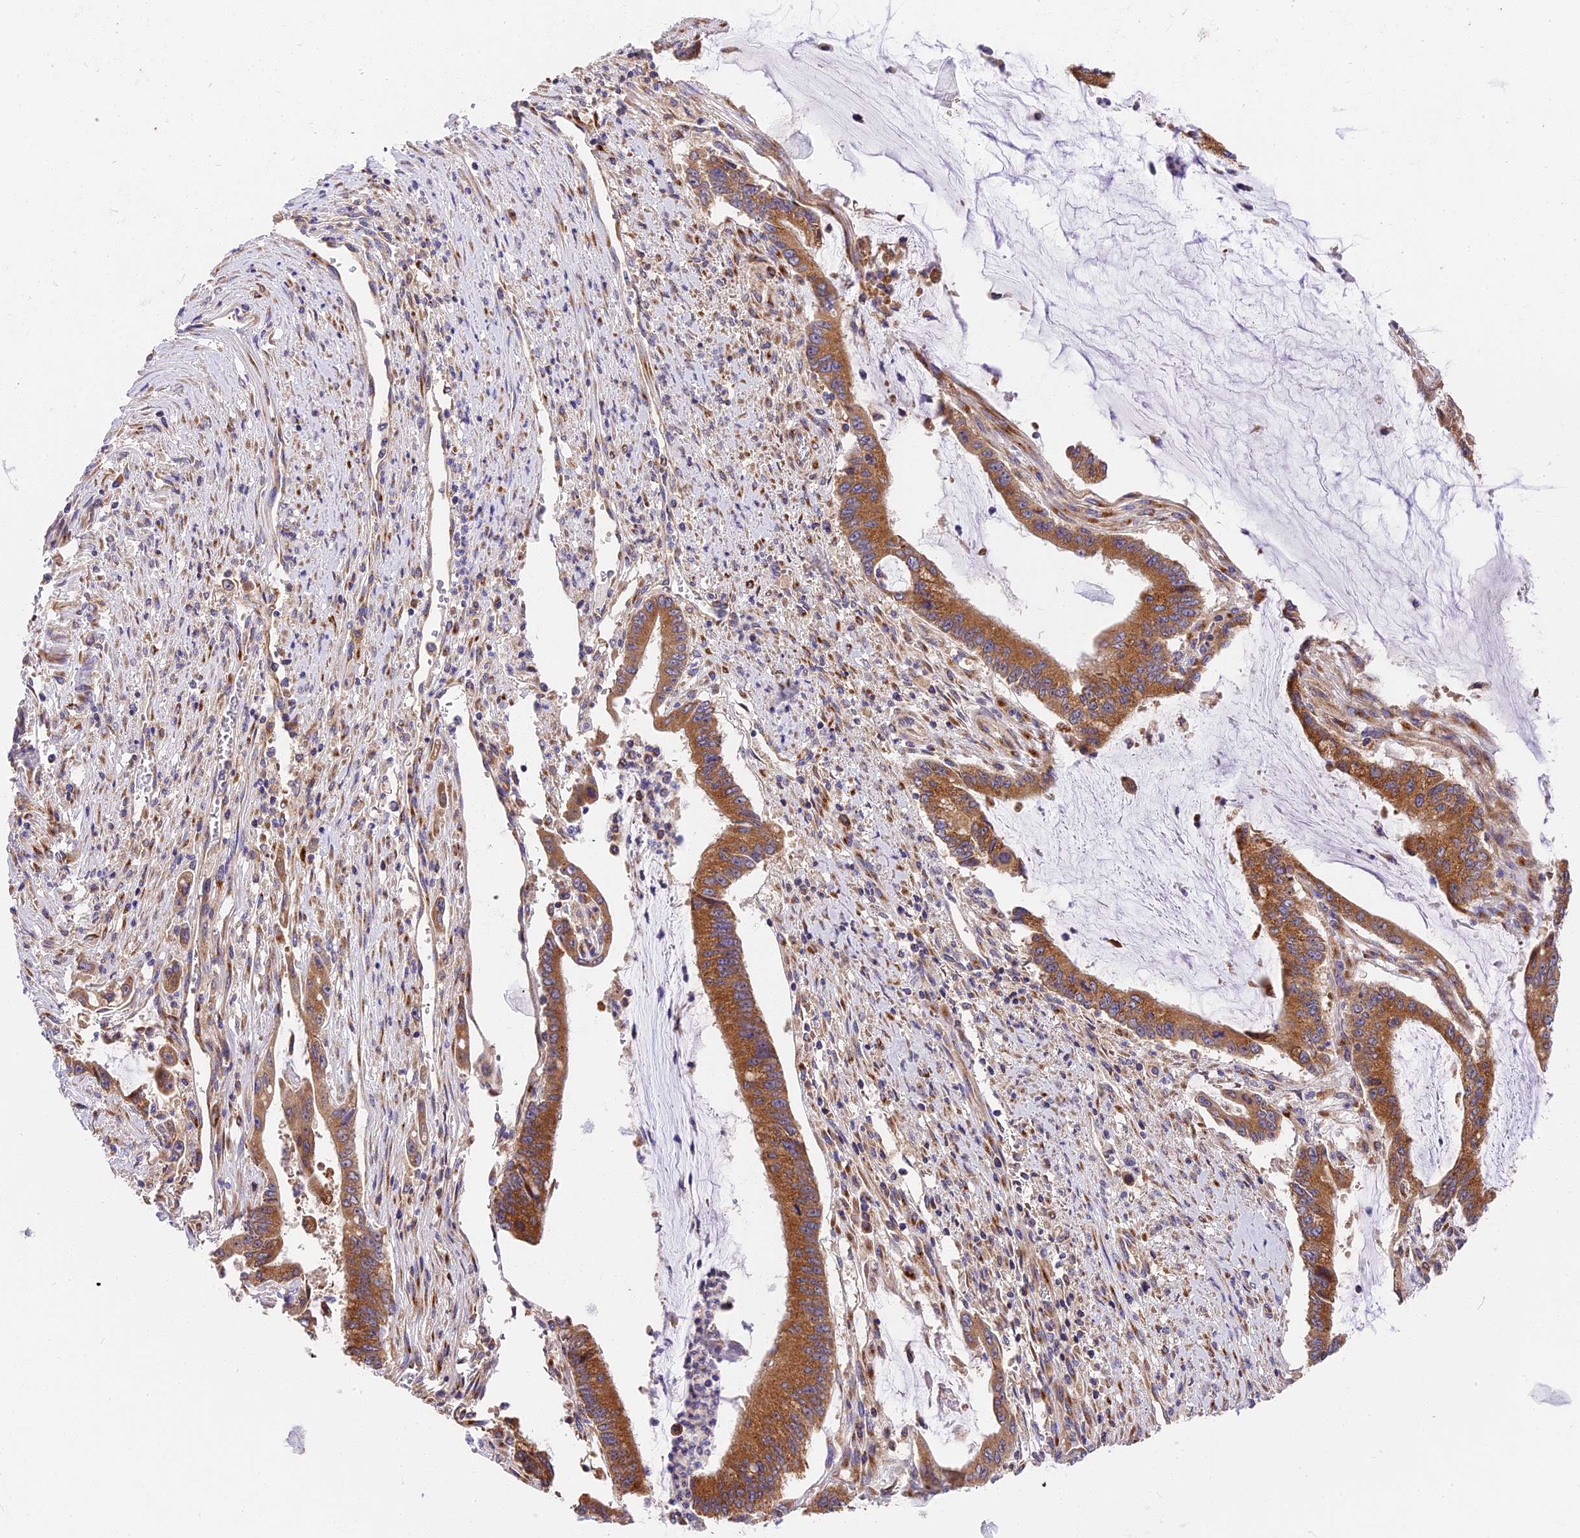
{"staining": {"intensity": "moderate", "quantity": ">75%", "location": "cytoplasmic/membranous"}, "tissue": "pancreatic cancer", "cell_type": "Tumor cells", "image_type": "cancer", "snomed": [{"axis": "morphology", "description": "Adenocarcinoma, NOS"}, {"axis": "topography", "description": "Pancreas"}], "caption": "Adenocarcinoma (pancreatic) tissue displays moderate cytoplasmic/membranous expression in about >75% of tumor cells", "gene": "MRAS", "patient": {"sex": "female", "age": 50}}